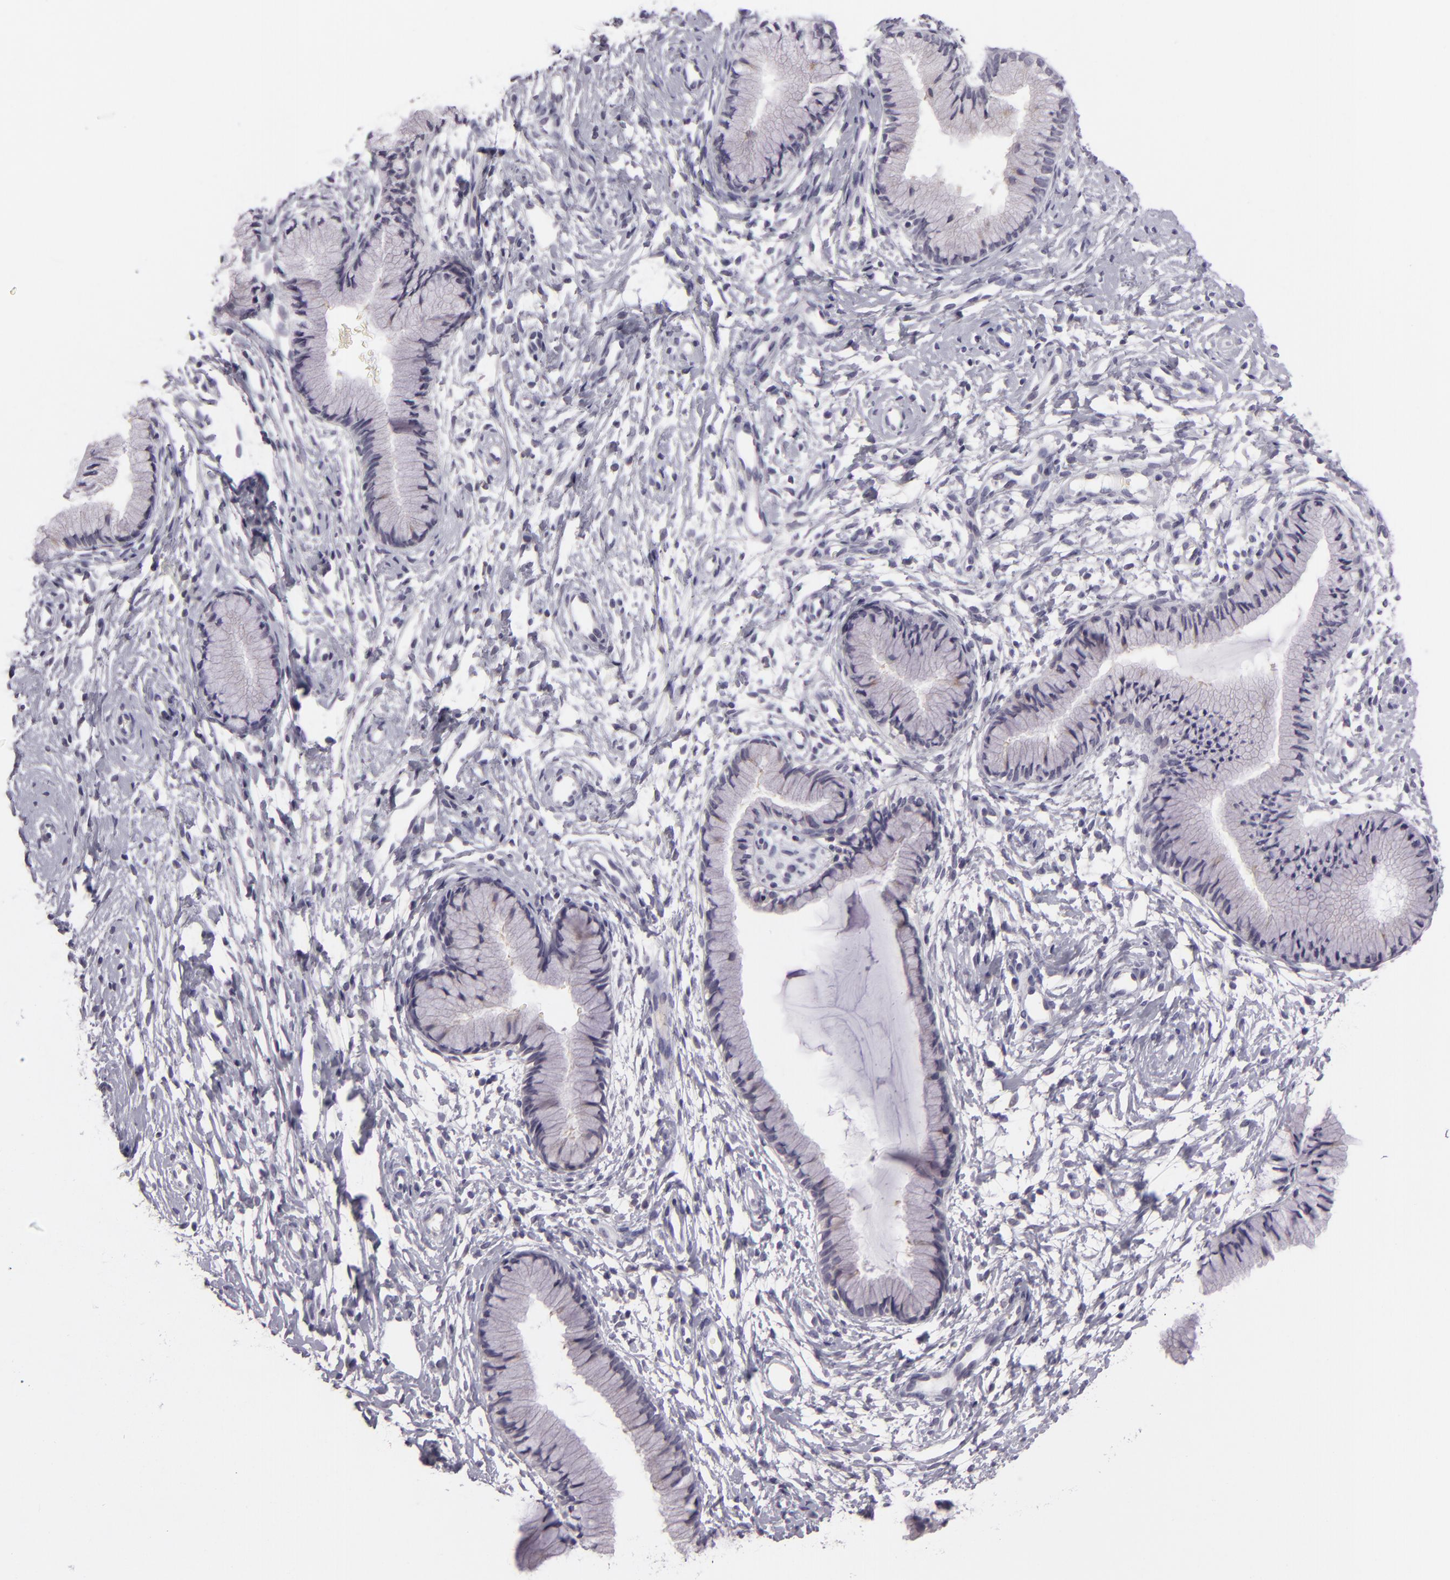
{"staining": {"intensity": "negative", "quantity": "none", "location": "none"}, "tissue": "cervix", "cell_type": "Glandular cells", "image_type": "normal", "snomed": [{"axis": "morphology", "description": "Normal tissue, NOS"}, {"axis": "topography", "description": "Cervix"}], "caption": "Photomicrograph shows no significant protein positivity in glandular cells of unremarkable cervix. Nuclei are stained in blue.", "gene": "EGFL6", "patient": {"sex": "female", "age": 46}}